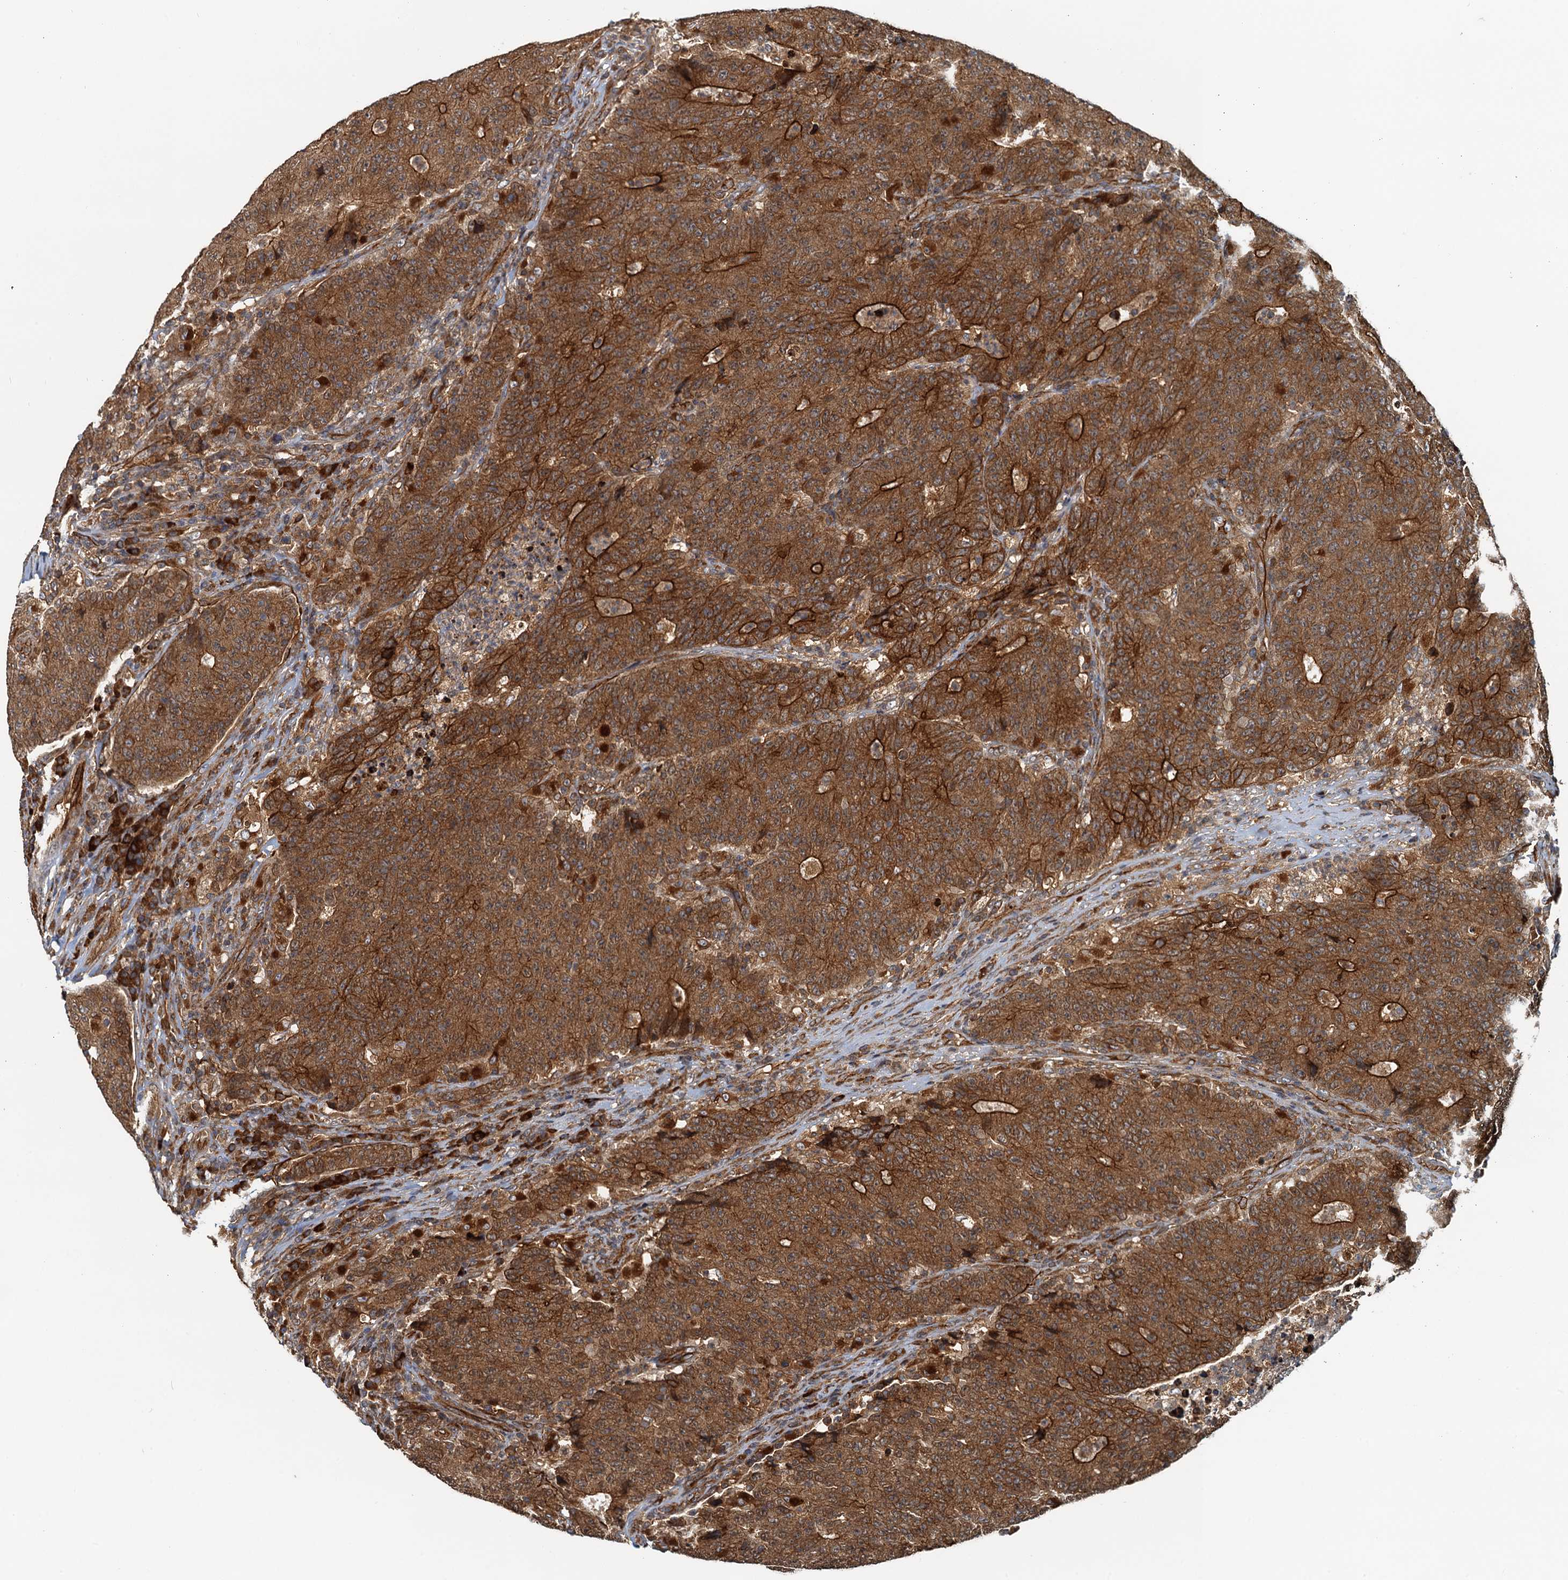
{"staining": {"intensity": "strong", "quantity": ">75%", "location": "cytoplasmic/membranous"}, "tissue": "colorectal cancer", "cell_type": "Tumor cells", "image_type": "cancer", "snomed": [{"axis": "morphology", "description": "Adenocarcinoma, NOS"}, {"axis": "topography", "description": "Colon"}], "caption": "Colorectal adenocarcinoma was stained to show a protein in brown. There is high levels of strong cytoplasmic/membranous staining in about >75% of tumor cells.", "gene": "NIPAL3", "patient": {"sex": "female", "age": 75}}